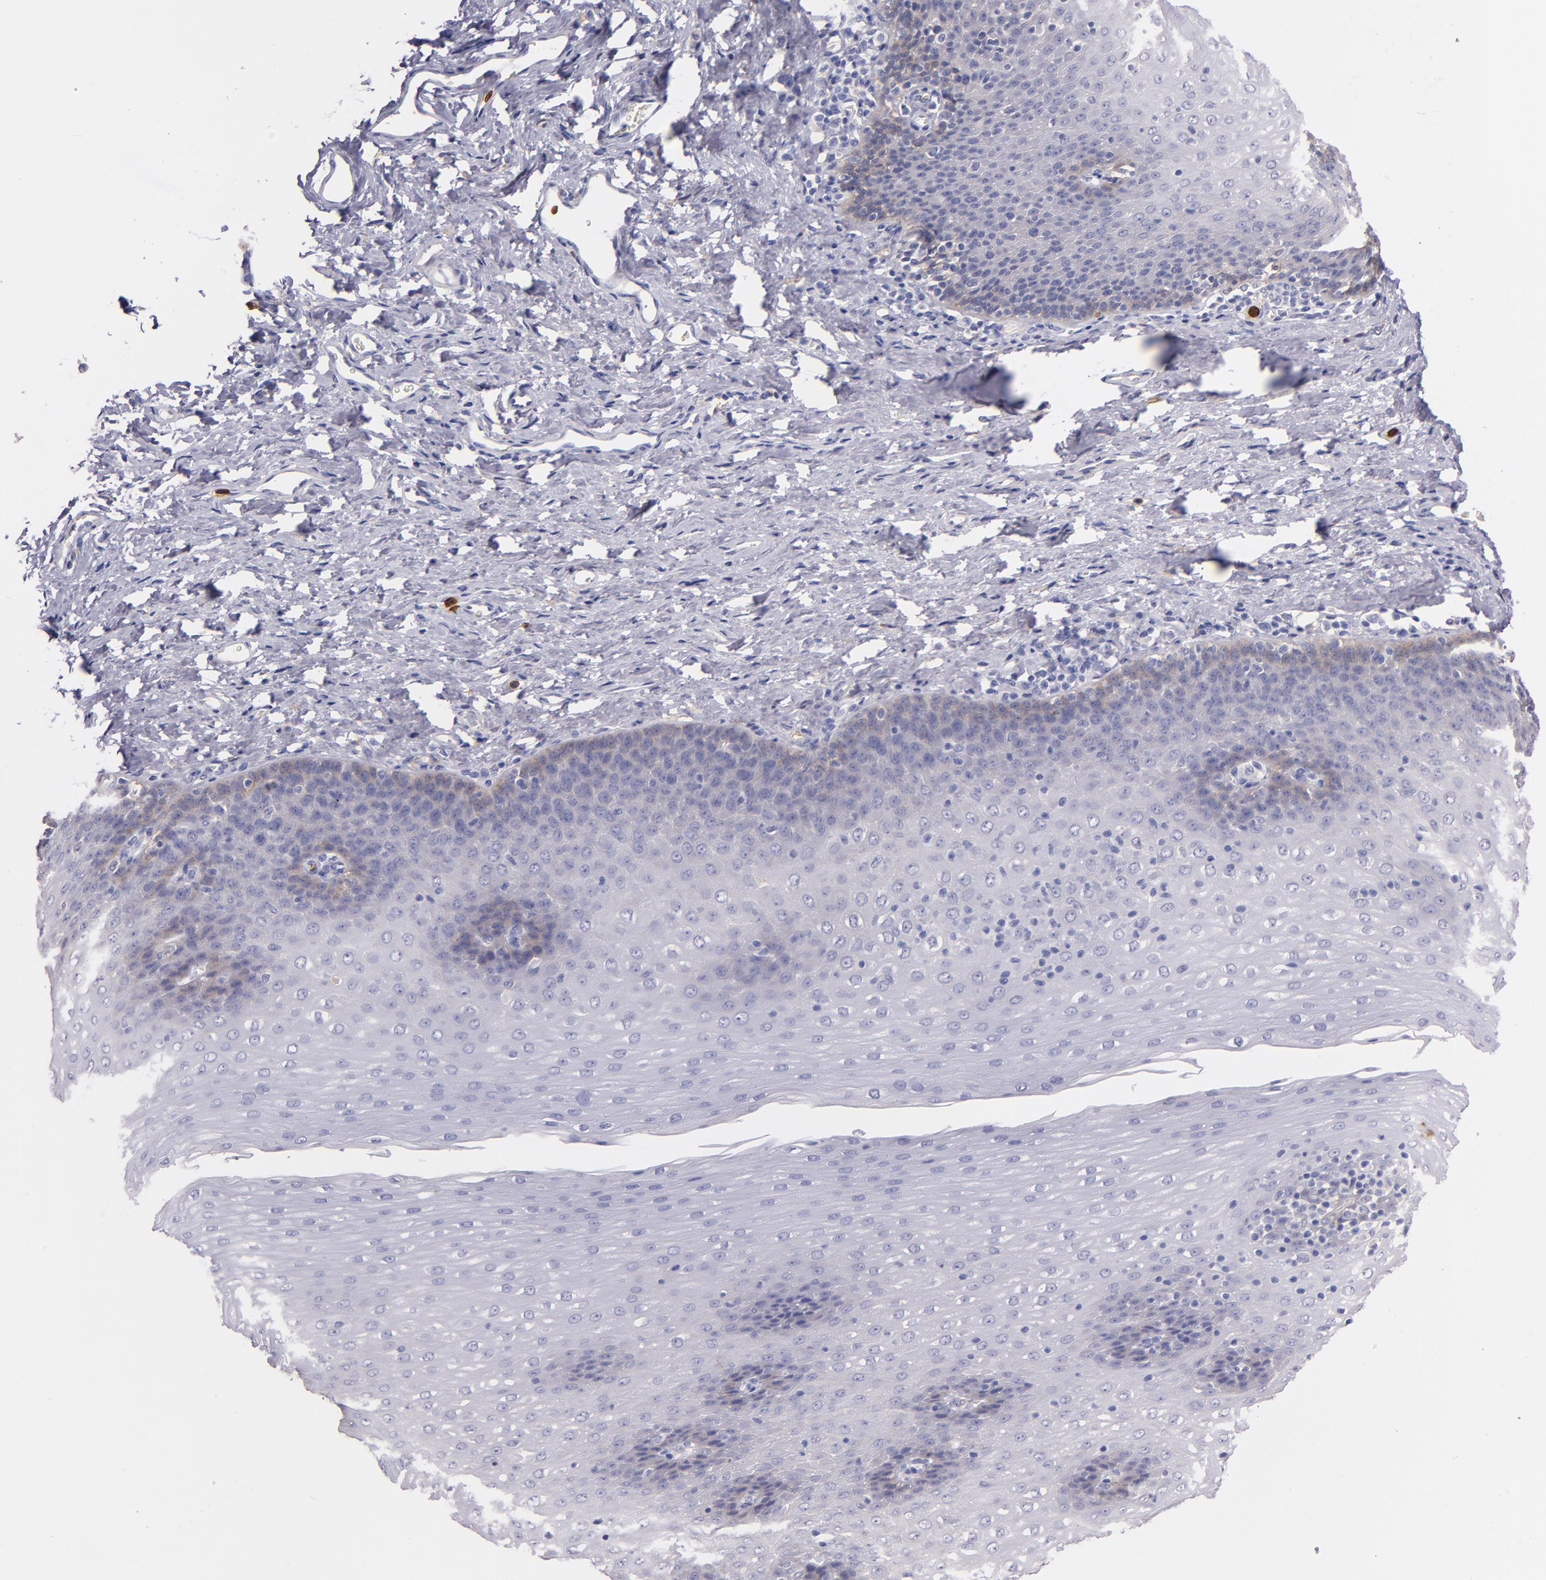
{"staining": {"intensity": "negative", "quantity": "none", "location": "none"}, "tissue": "esophagus", "cell_type": "Squamous epithelial cells", "image_type": "normal", "snomed": [{"axis": "morphology", "description": "Normal tissue, NOS"}, {"axis": "topography", "description": "Esophagus"}], "caption": "This is a photomicrograph of immunohistochemistry (IHC) staining of benign esophagus, which shows no staining in squamous epithelial cells.", "gene": "C5AR1", "patient": {"sex": "female", "age": 61}}